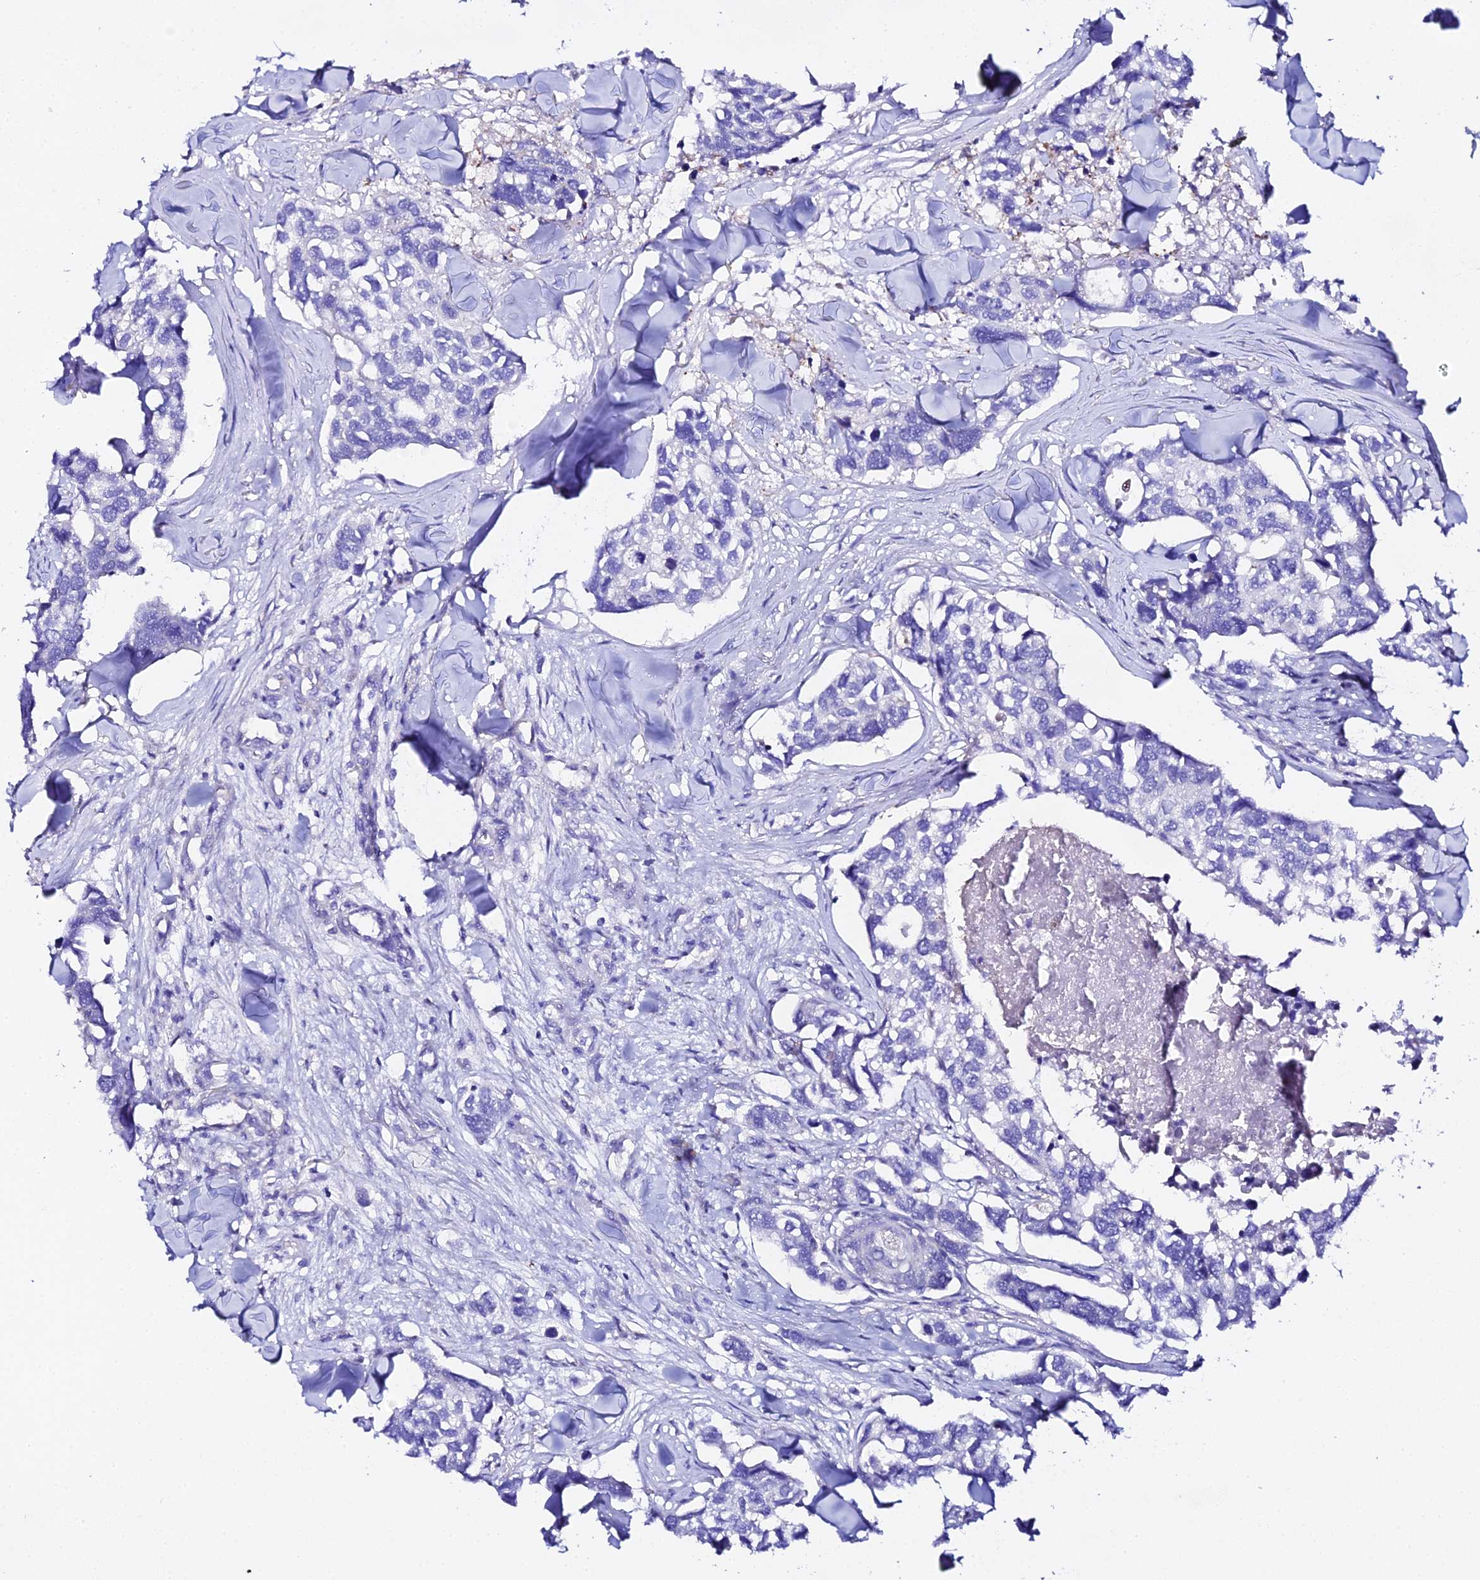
{"staining": {"intensity": "negative", "quantity": "none", "location": "none"}, "tissue": "breast cancer", "cell_type": "Tumor cells", "image_type": "cancer", "snomed": [{"axis": "morphology", "description": "Duct carcinoma"}, {"axis": "topography", "description": "Breast"}], "caption": "An IHC histopathology image of breast cancer is shown. There is no staining in tumor cells of breast cancer. Brightfield microscopy of IHC stained with DAB (brown) and hematoxylin (blue), captured at high magnification.", "gene": "TMEM117", "patient": {"sex": "female", "age": 83}}